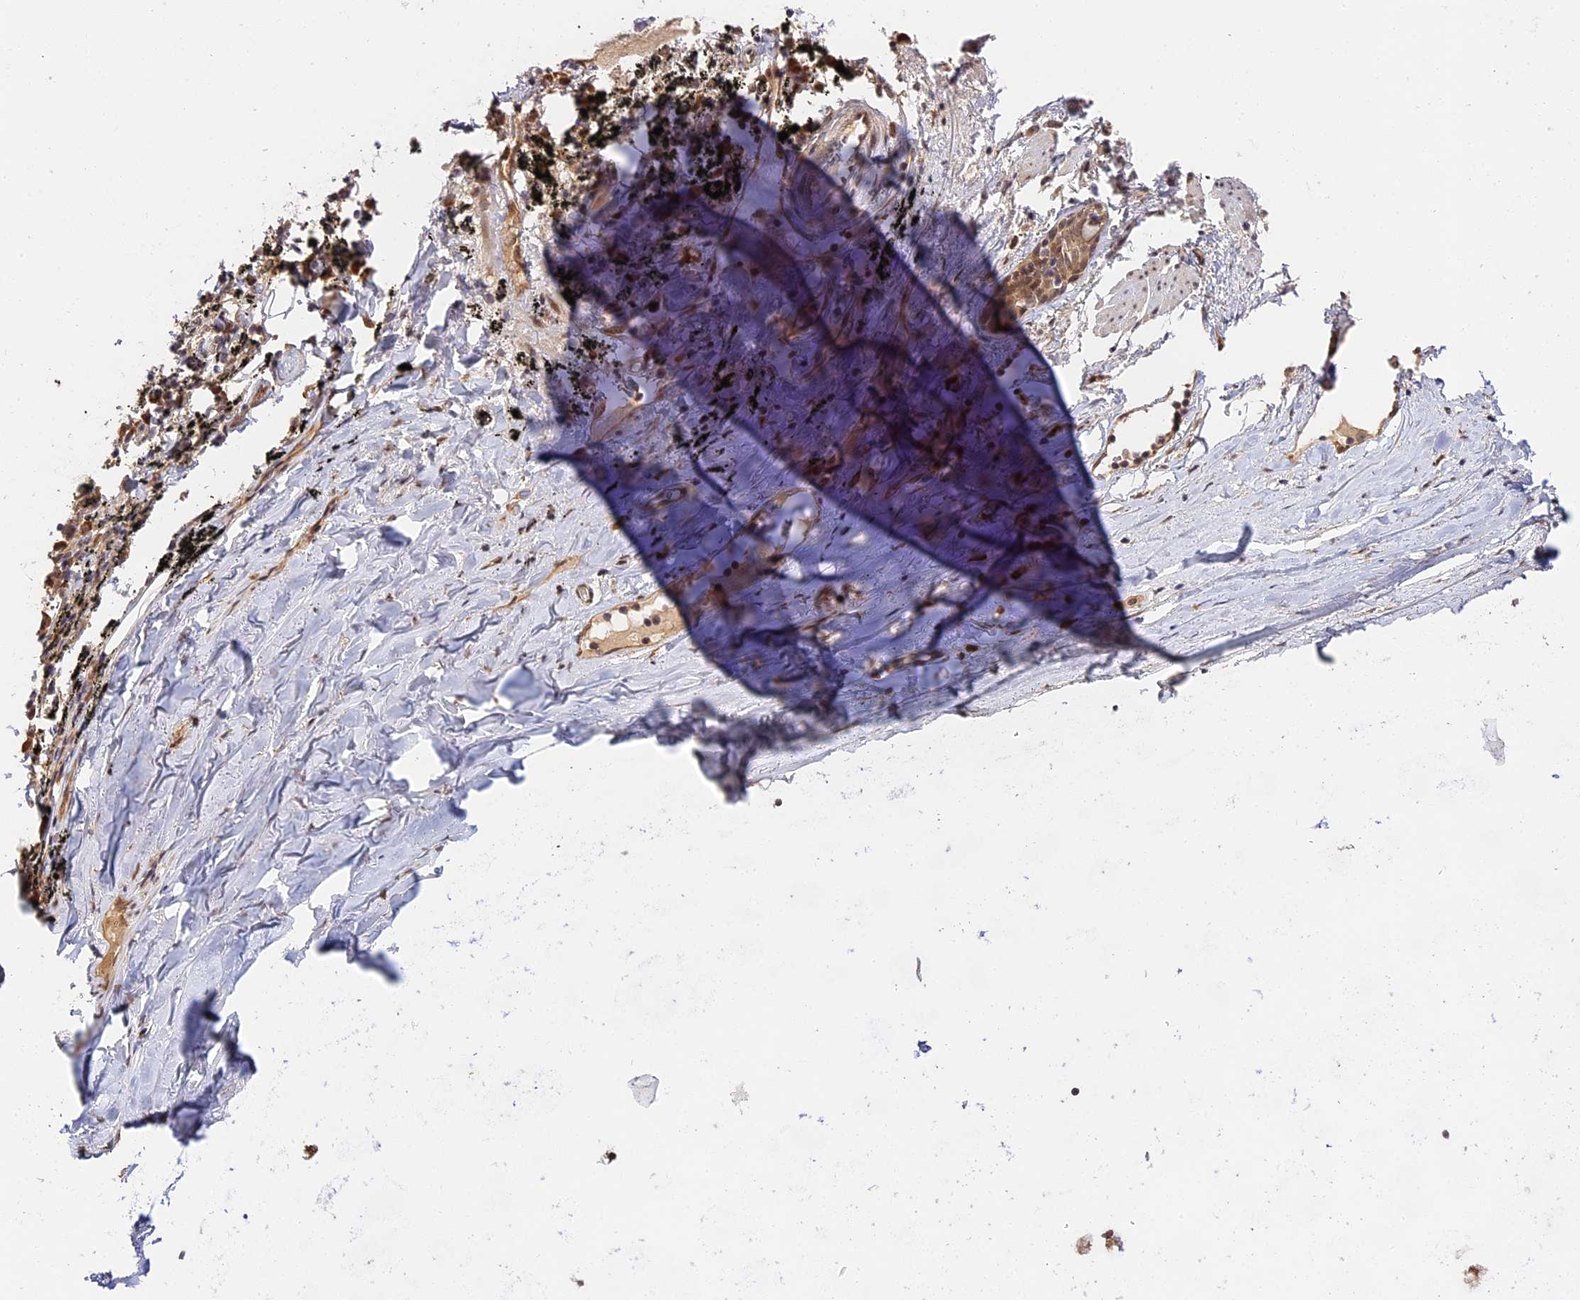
{"staining": {"intensity": "negative", "quantity": "none", "location": "none"}, "tissue": "adipose tissue", "cell_type": "Adipocytes", "image_type": "normal", "snomed": [{"axis": "morphology", "description": "Normal tissue, NOS"}, {"axis": "topography", "description": "Lymph node"}, {"axis": "topography", "description": "Bronchus"}], "caption": "A high-resolution photomicrograph shows immunohistochemistry staining of benign adipose tissue, which shows no significant staining in adipocytes.", "gene": "IMPACT", "patient": {"sex": "male", "age": 63}}